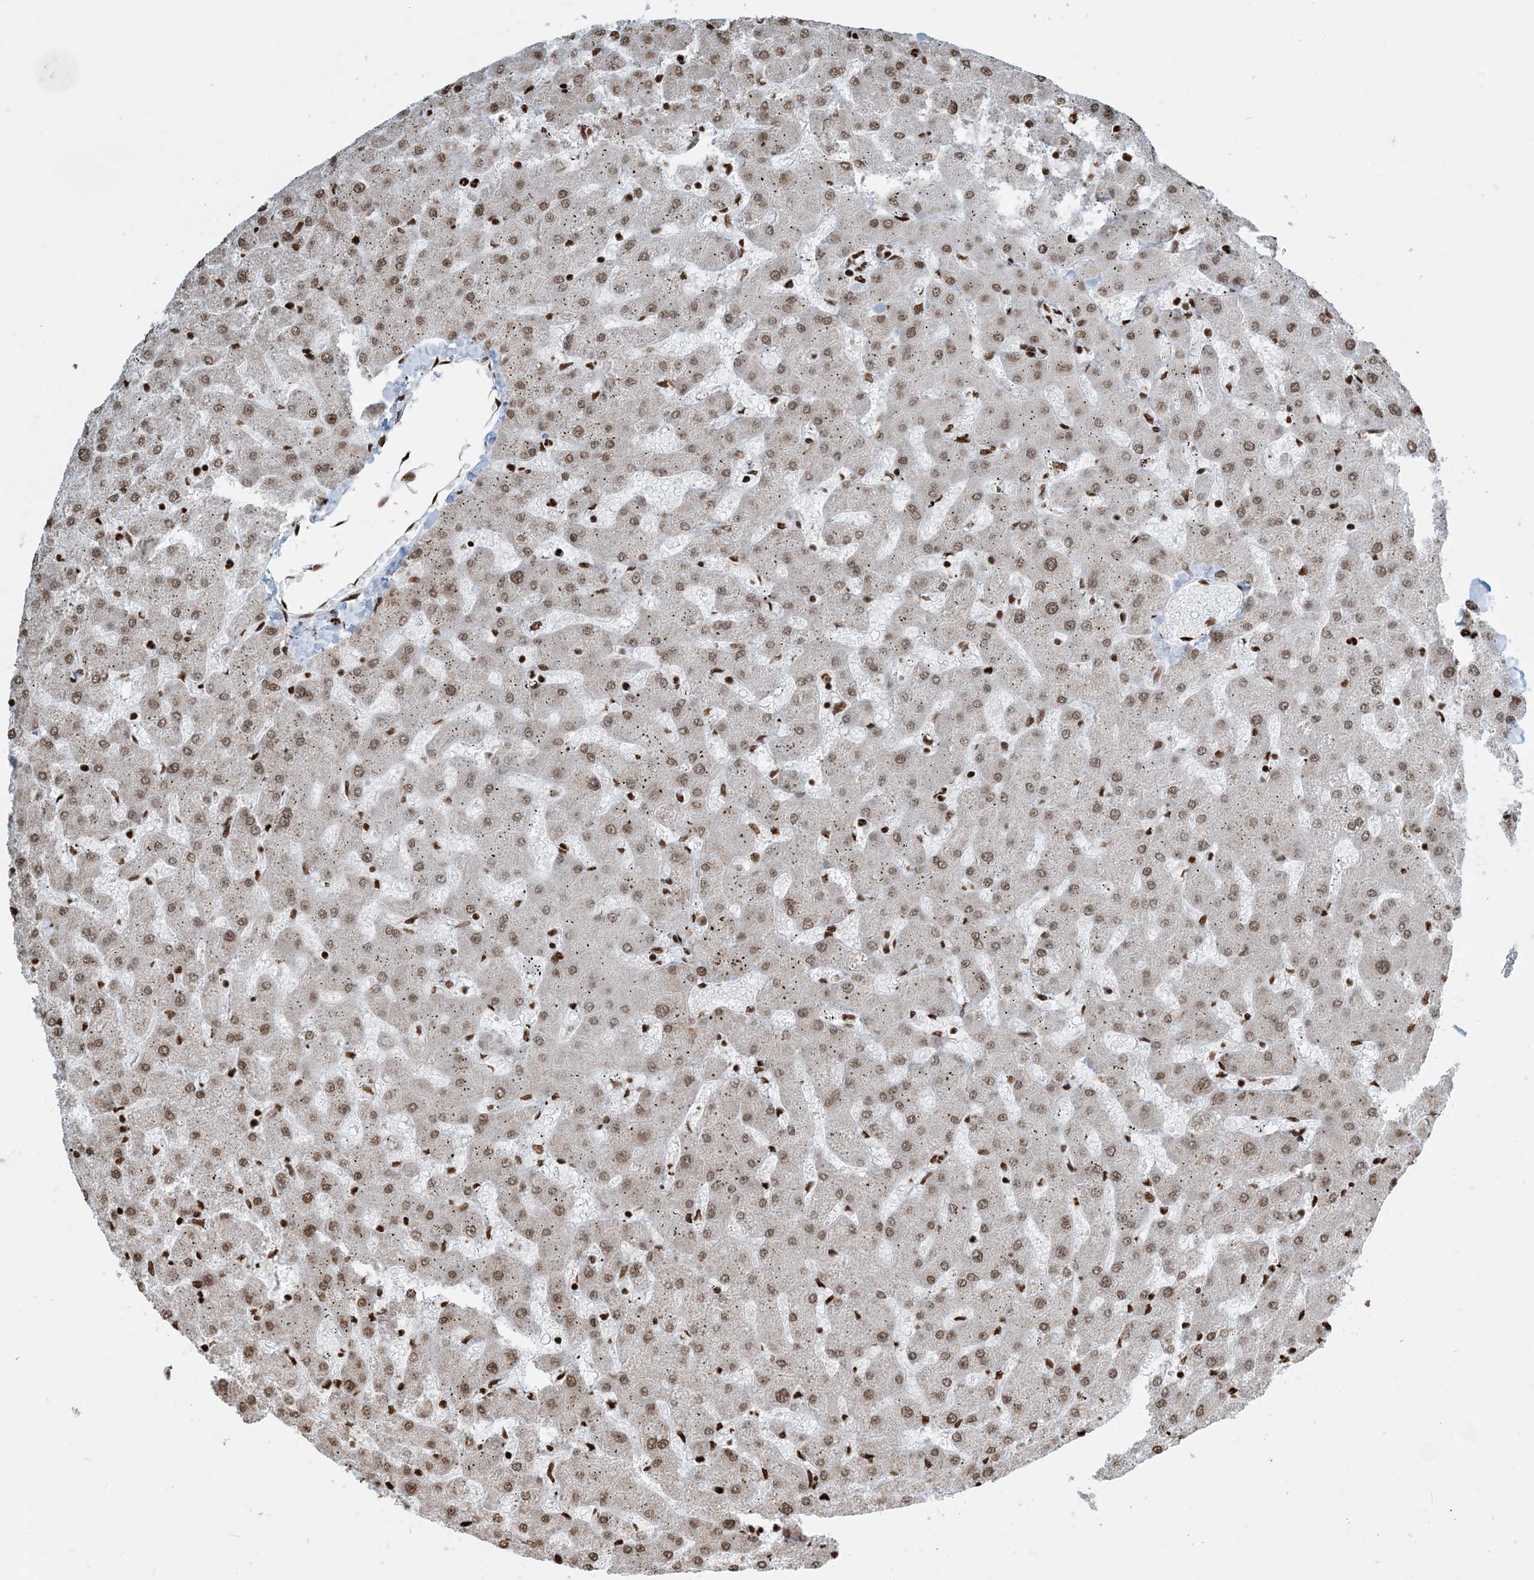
{"staining": {"intensity": "strong", "quantity": ">75%", "location": "nuclear"}, "tissue": "liver", "cell_type": "Cholangiocytes", "image_type": "normal", "snomed": [{"axis": "morphology", "description": "Normal tissue, NOS"}, {"axis": "topography", "description": "Liver"}], "caption": "The photomicrograph demonstrates a brown stain indicating the presence of a protein in the nuclear of cholangiocytes in liver. Immunohistochemistry (ihc) stains the protein of interest in brown and the nuclei are stained blue.", "gene": "H3", "patient": {"sex": "female", "age": 63}}